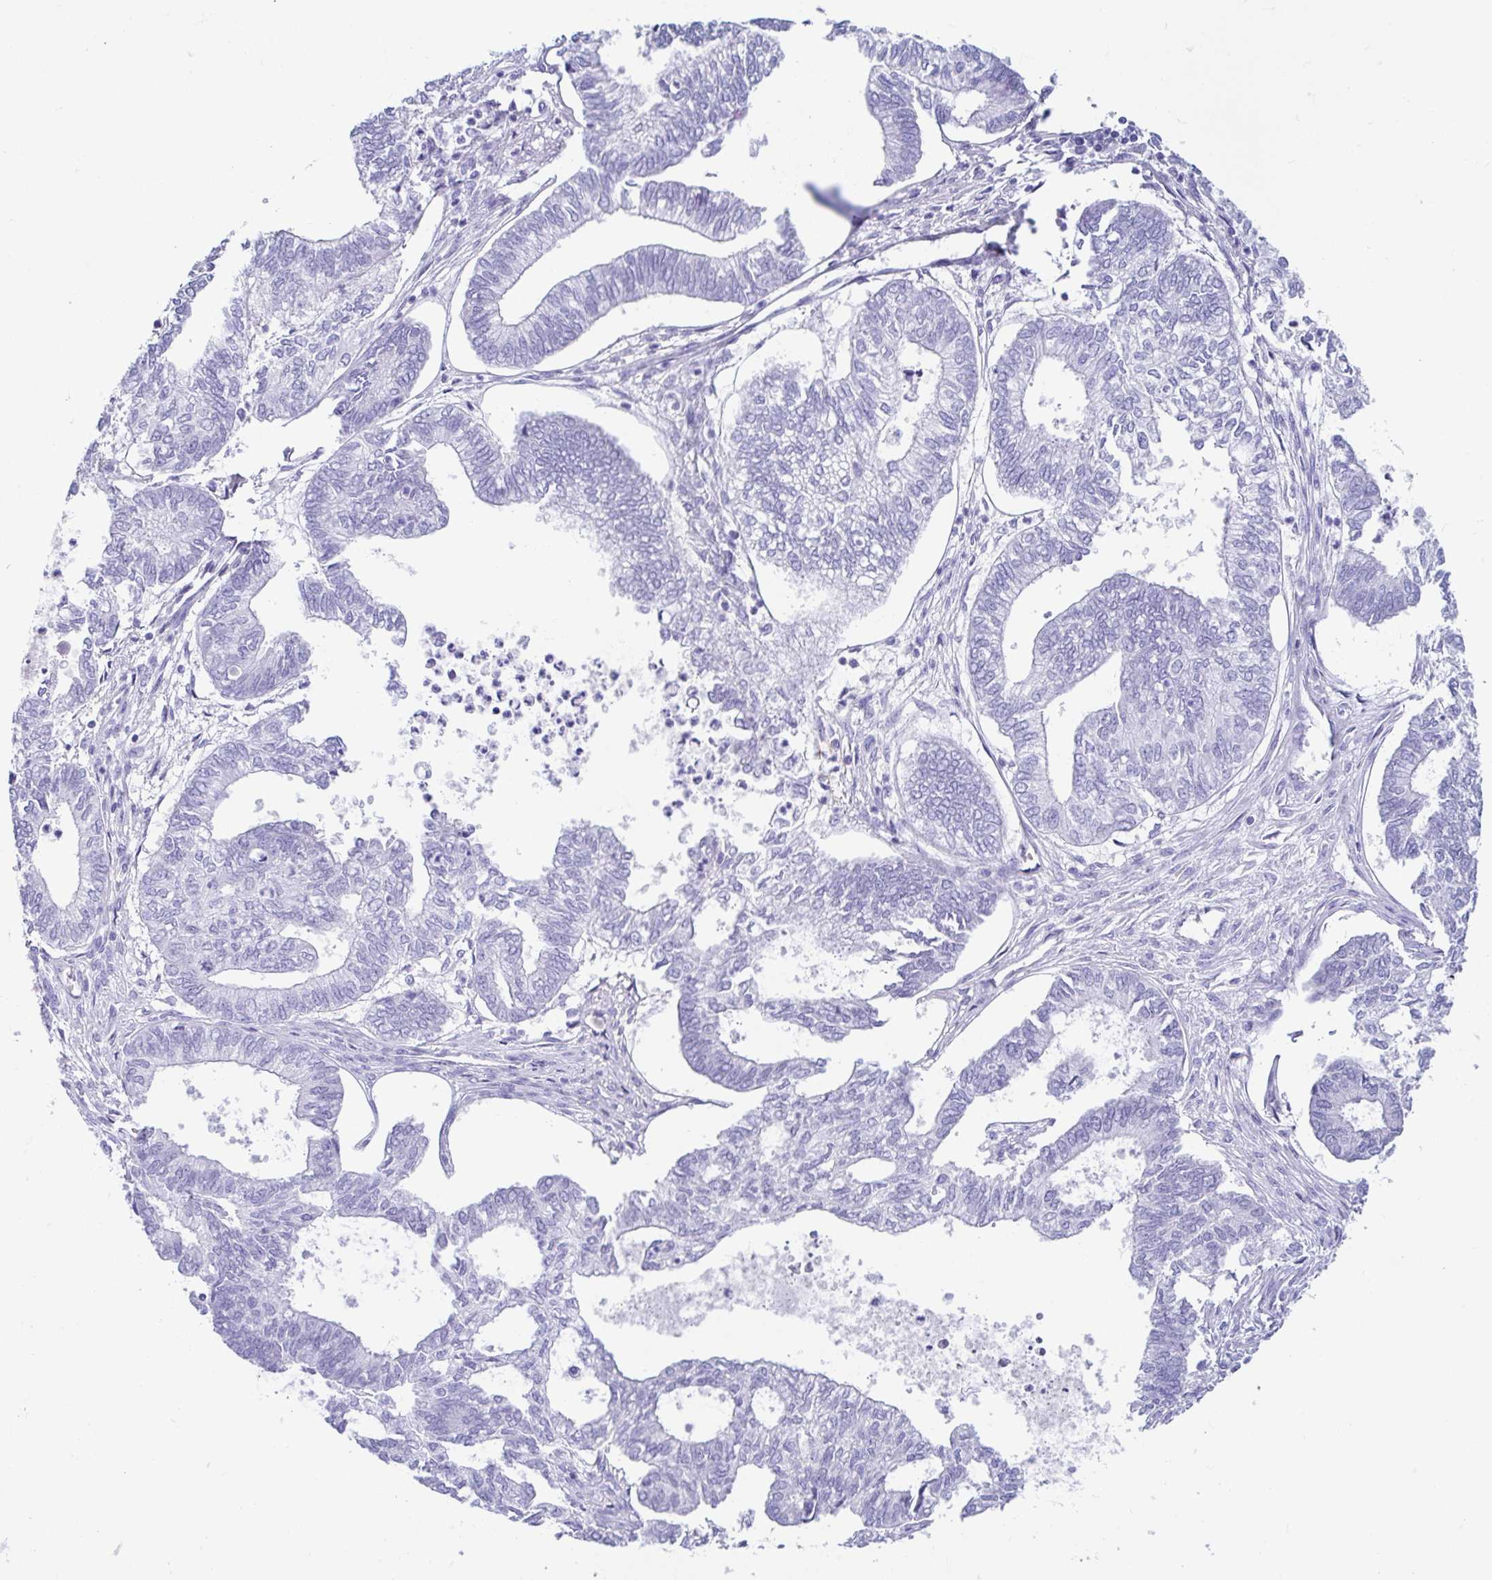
{"staining": {"intensity": "negative", "quantity": "none", "location": "none"}, "tissue": "ovarian cancer", "cell_type": "Tumor cells", "image_type": "cancer", "snomed": [{"axis": "morphology", "description": "Carcinoma, endometroid"}, {"axis": "topography", "description": "Ovary"}], "caption": "High magnification brightfield microscopy of ovarian cancer (endometroid carcinoma) stained with DAB (3,3'-diaminobenzidine) (brown) and counterstained with hematoxylin (blue): tumor cells show no significant expression.", "gene": "GKN1", "patient": {"sex": "female", "age": 64}}